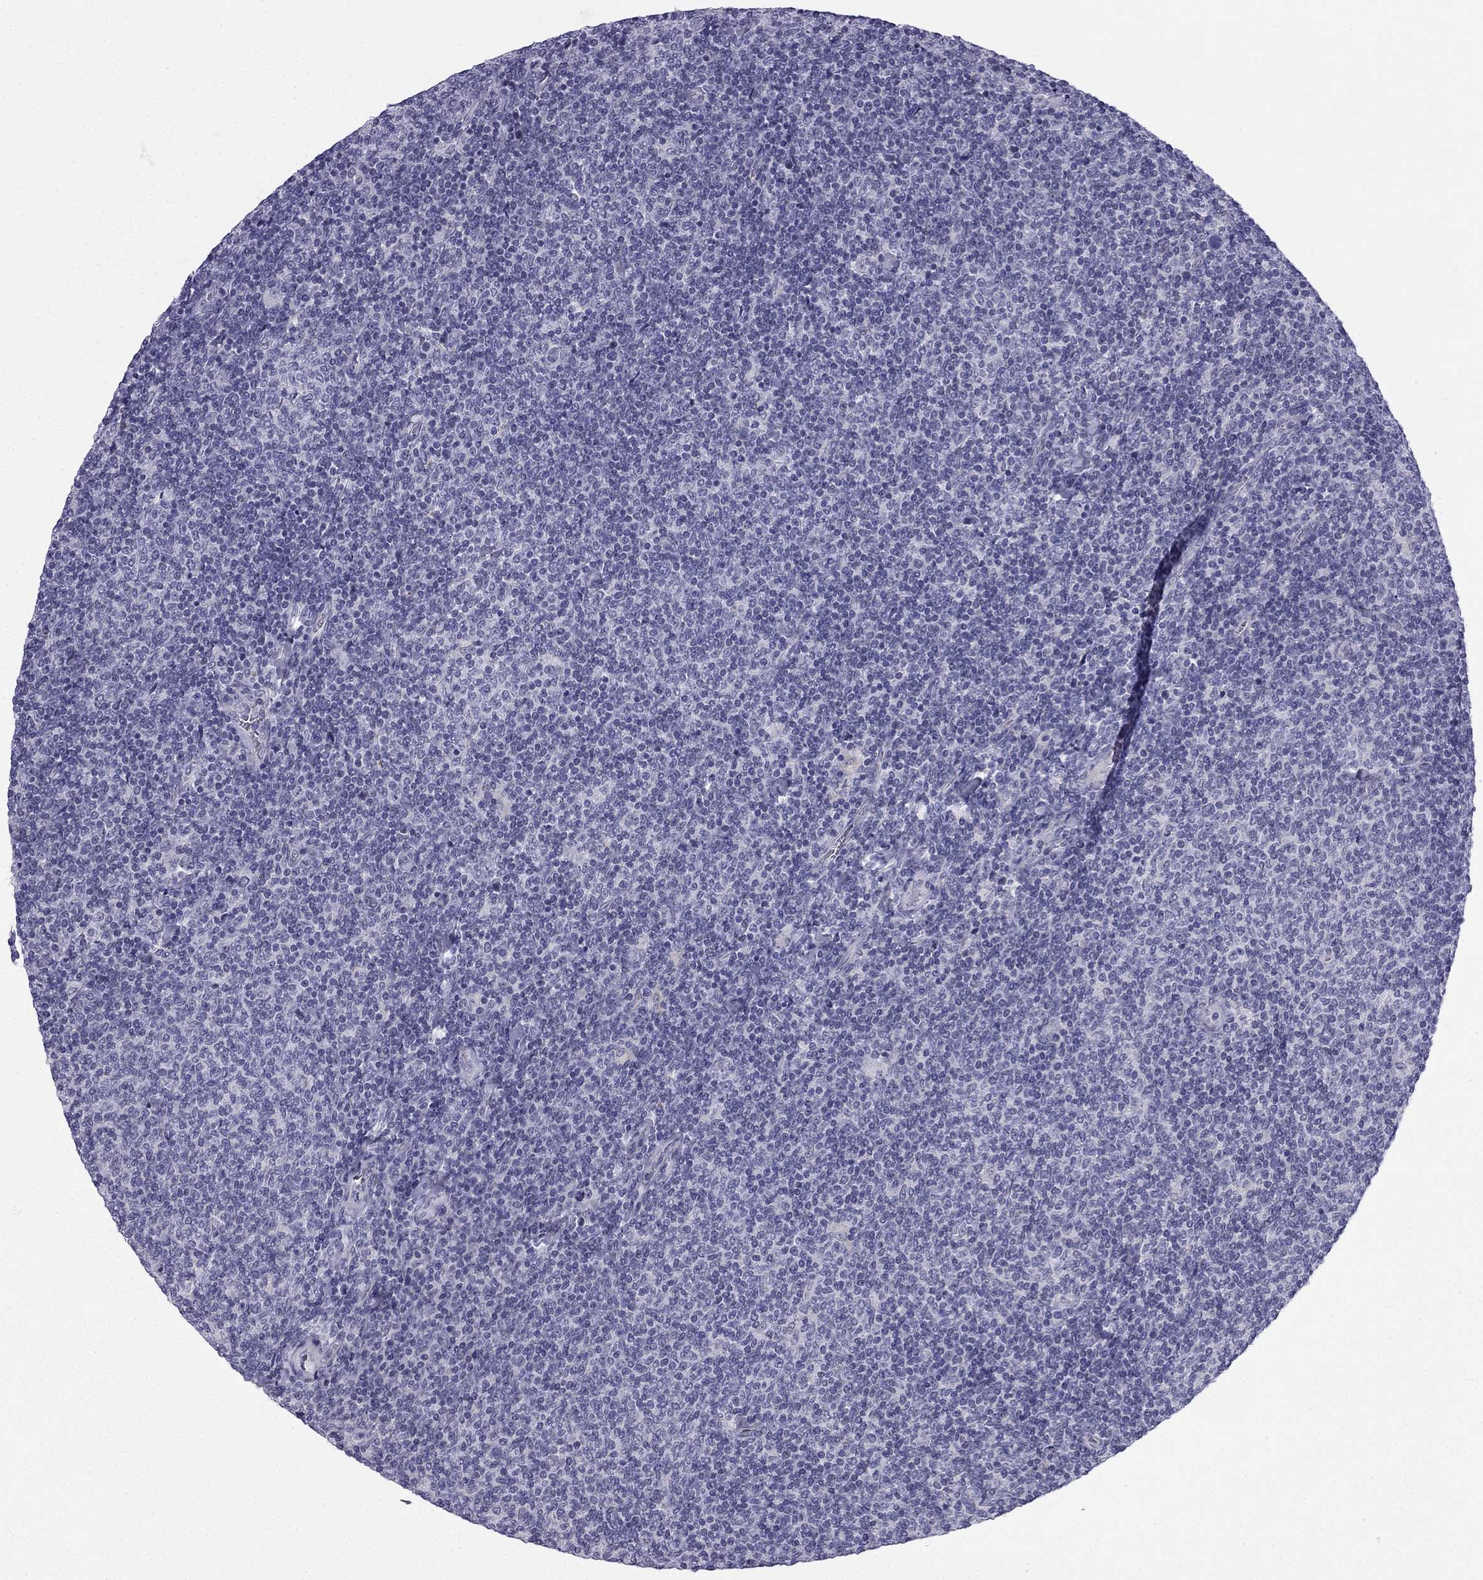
{"staining": {"intensity": "negative", "quantity": "none", "location": "none"}, "tissue": "lymphoma", "cell_type": "Tumor cells", "image_type": "cancer", "snomed": [{"axis": "morphology", "description": "Malignant lymphoma, non-Hodgkin's type, Low grade"}, {"axis": "topography", "description": "Lymph node"}], "caption": "Tumor cells are negative for protein expression in human lymphoma.", "gene": "CFAP53", "patient": {"sex": "male", "age": 52}}